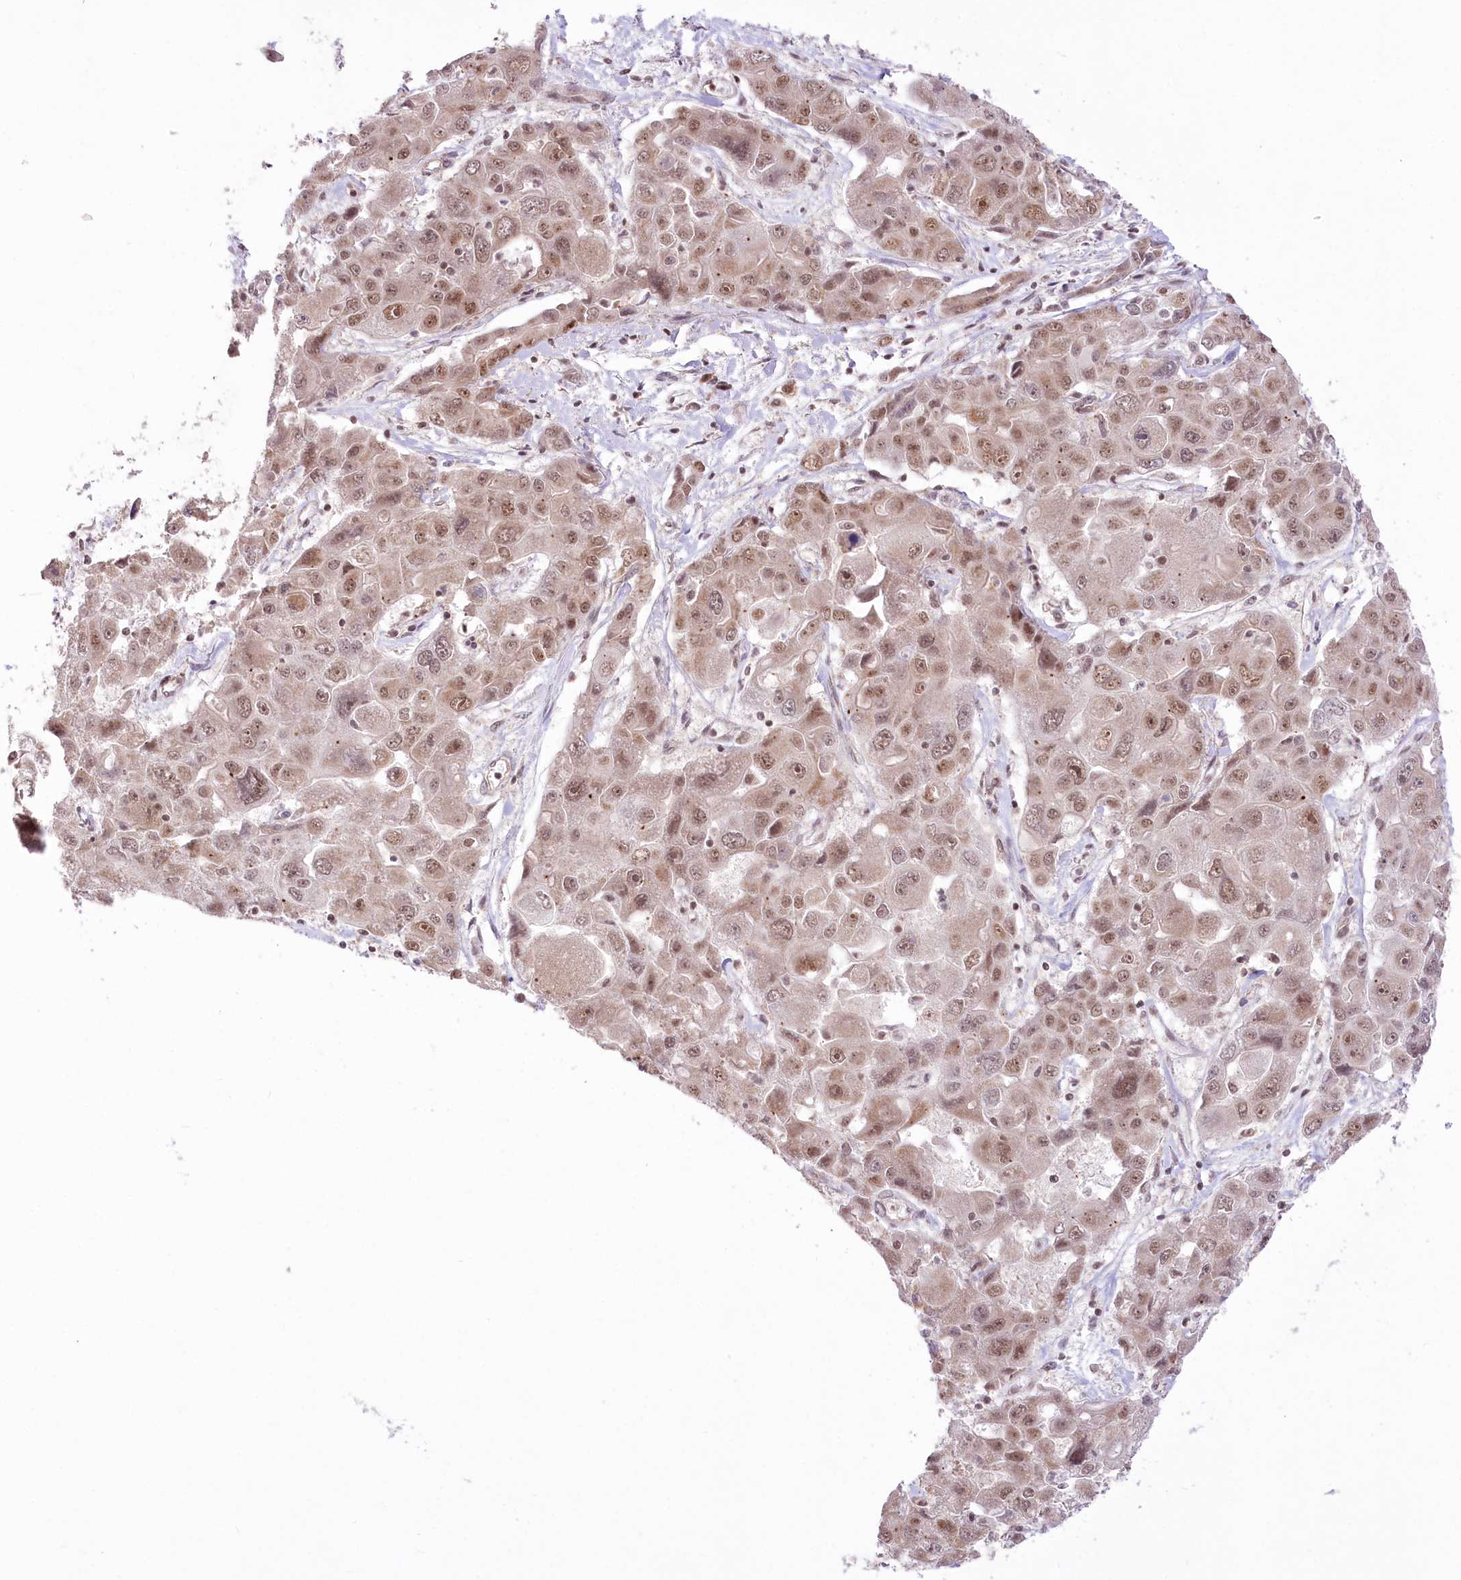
{"staining": {"intensity": "moderate", "quantity": ">75%", "location": "nuclear"}, "tissue": "liver cancer", "cell_type": "Tumor cells", "image_type": "cancer", "snomed": [{"axis": "morphology", "description": "Cholangiocarcinoma"}, {"axis": "topography", "description": "Liver"}], "caption": "About >75% of tumor cells in human liver cholangiocarcinoma demonstrate moderate nuclear protein positivity as visualized by brown immunohistochemical staining.", "gene": "ZMAT2", "patient": {"sex": "male", "age": 67}}